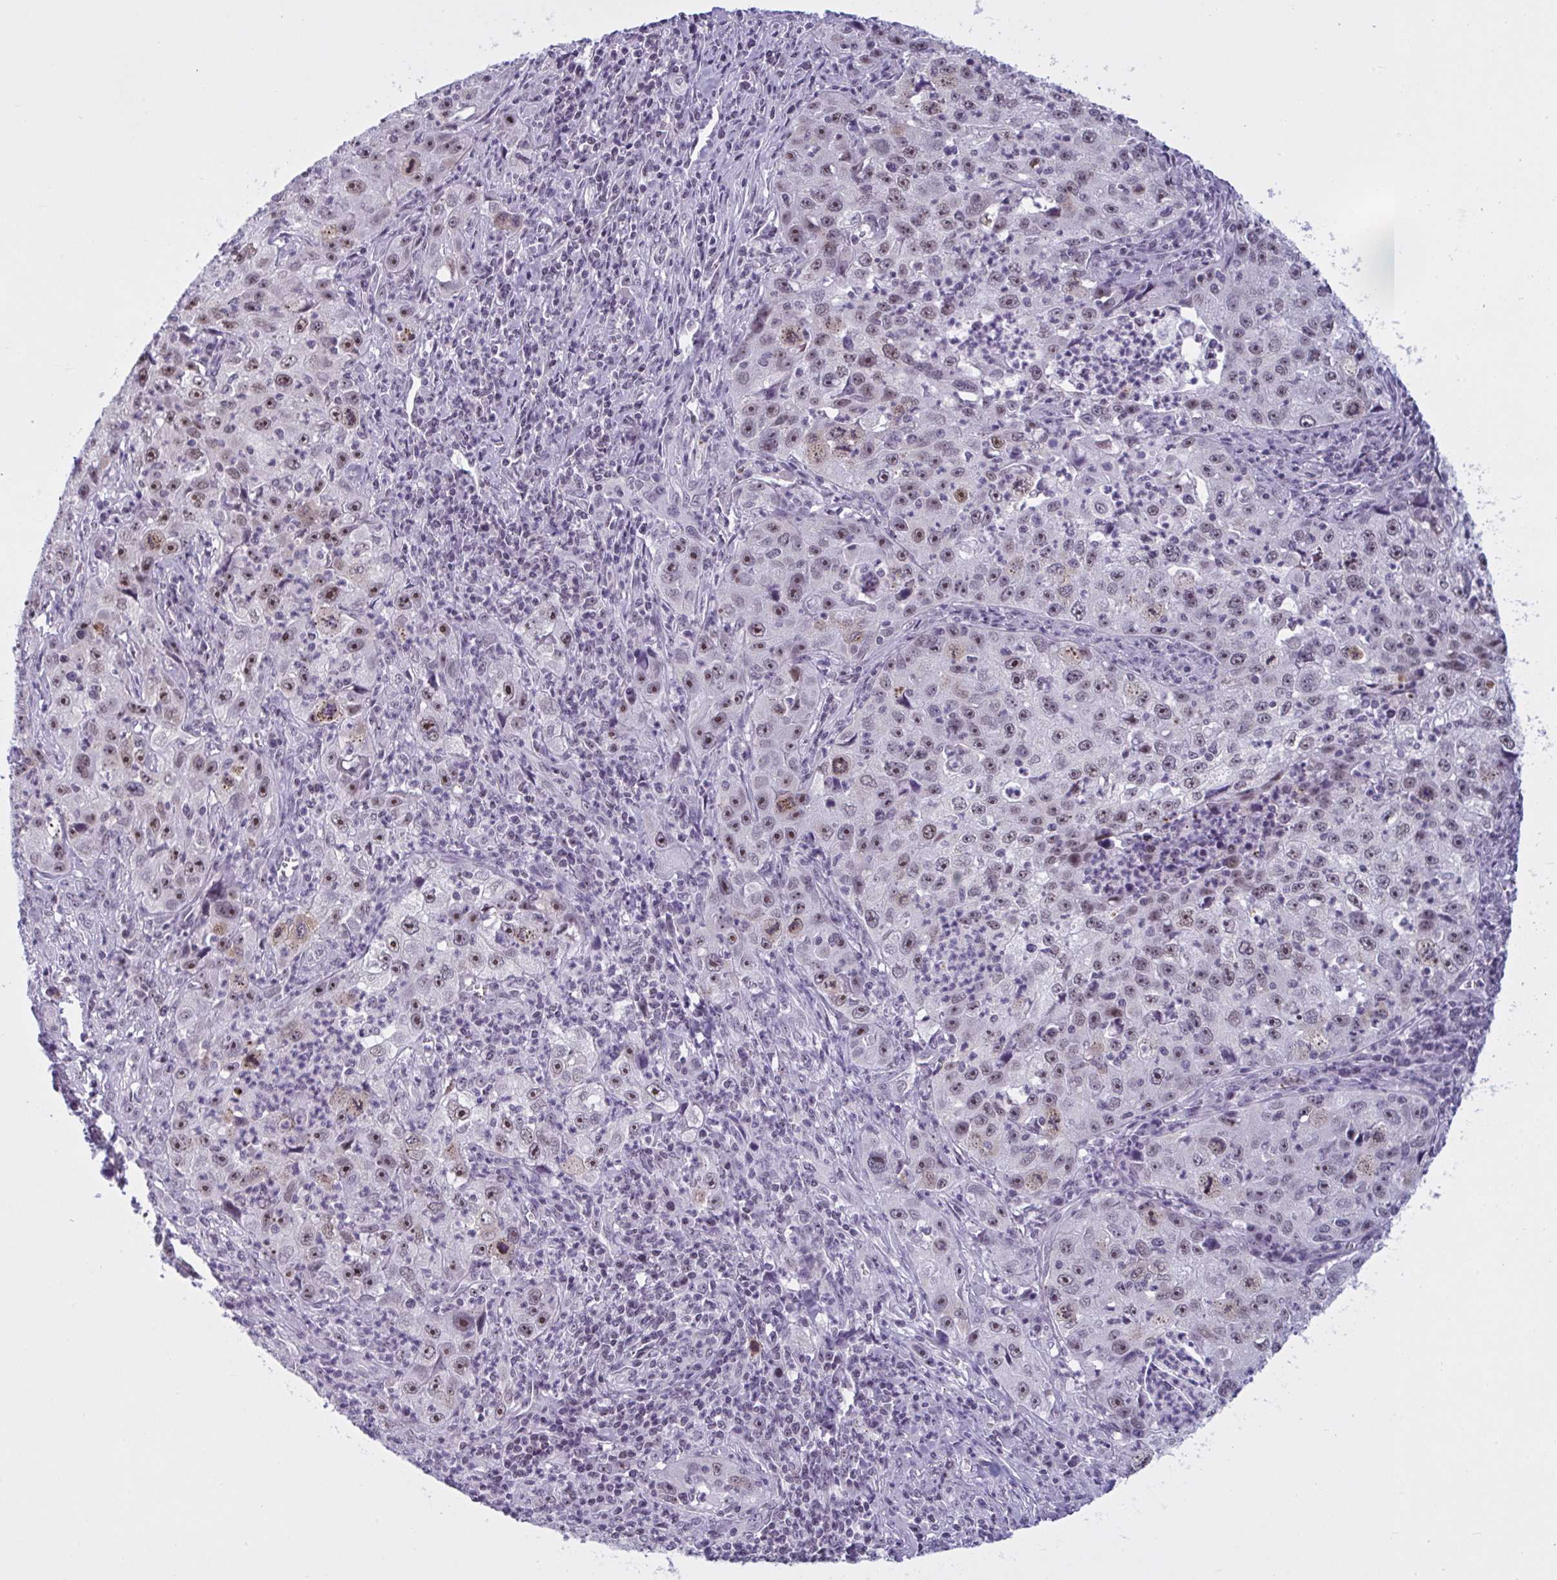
{"staining": {"intensity": "weak", "quantity": ">75%", "location": "nuclear"}, "tissue": "lung cancer", "cell_type": "Tumor cells", "image_type": "cancer", "snomed": [{"axis": "morphology", "description": "Squamous cell carcinoma, NOS"}, {"axis": "topography", "description": "Lung"}], "caption": "Immunohistochemical staining of lung squamous cell carcinoma shows low levels of weak nuclear staining in about >75% of tumor cells.", "gene": "TGM6", "patient": {"sex": "male", "age": 71}}